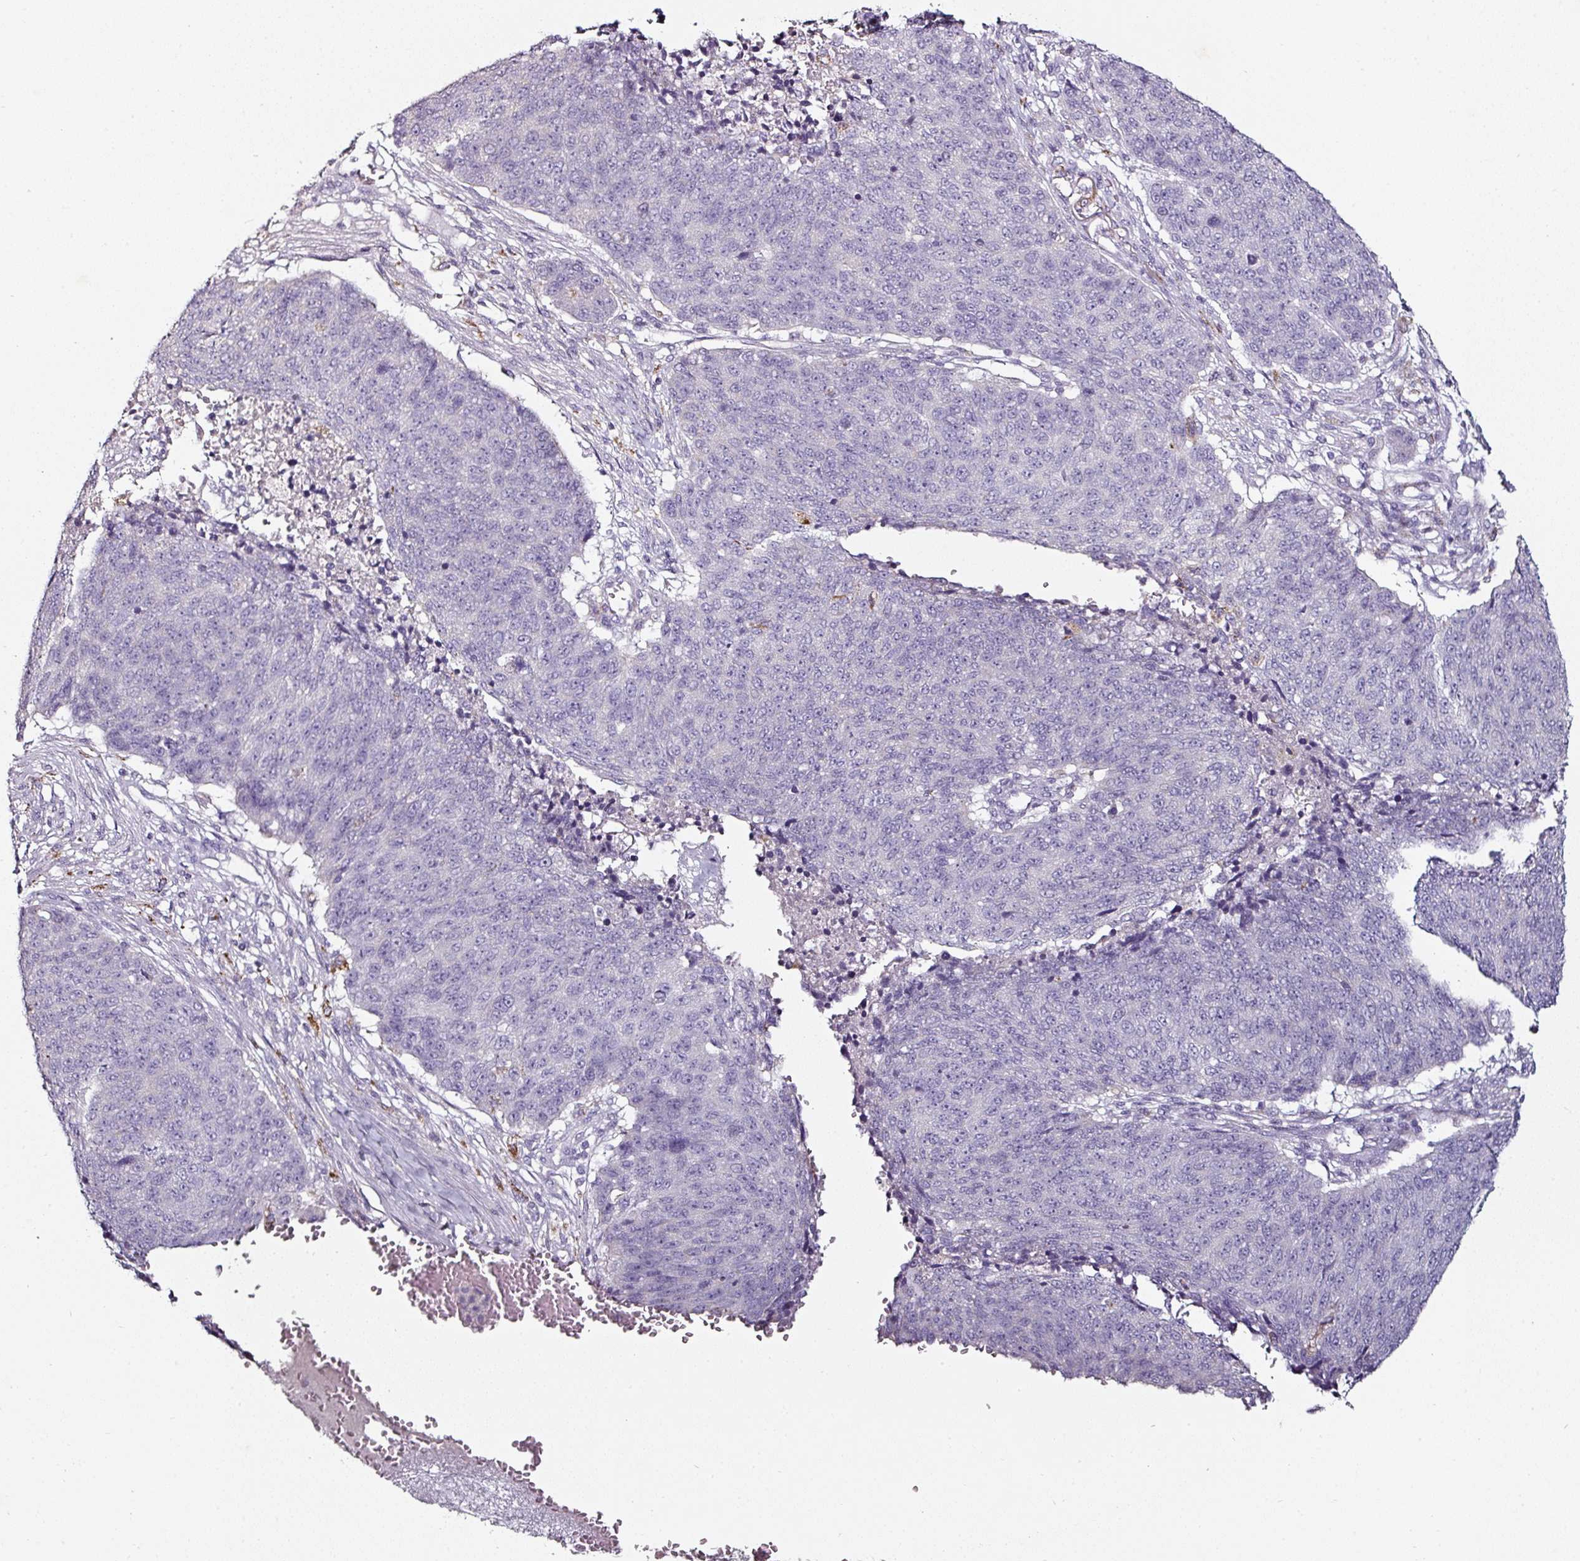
{"staining": {"intensity": "negative", "quantity": "none", "location": "none"}, "tissue": "lung cancer", "cell_type": "Tumor cells", "image_type": "cancer", "snomed": [{"axis": "morphology", "description": "Normal tissue, NOS"}, {"axis": "morphology", "description": "Squamous cell carcinoma, NOS"}, {"axis": "topography", "description": "Lymph node"}, {"axis": "topography", "description": "Lung"}], "caption": "Immunohistochemistry (IHC) of human squamous cell carcinoma (lung) reveals no staining in tumor cells. (DAB (3,3'-diaminobenzidine) immunohistochemistry with hematoxylin counter stain).", "gene": "CAP2", "patient": {"sex": "male", "age": 66}}